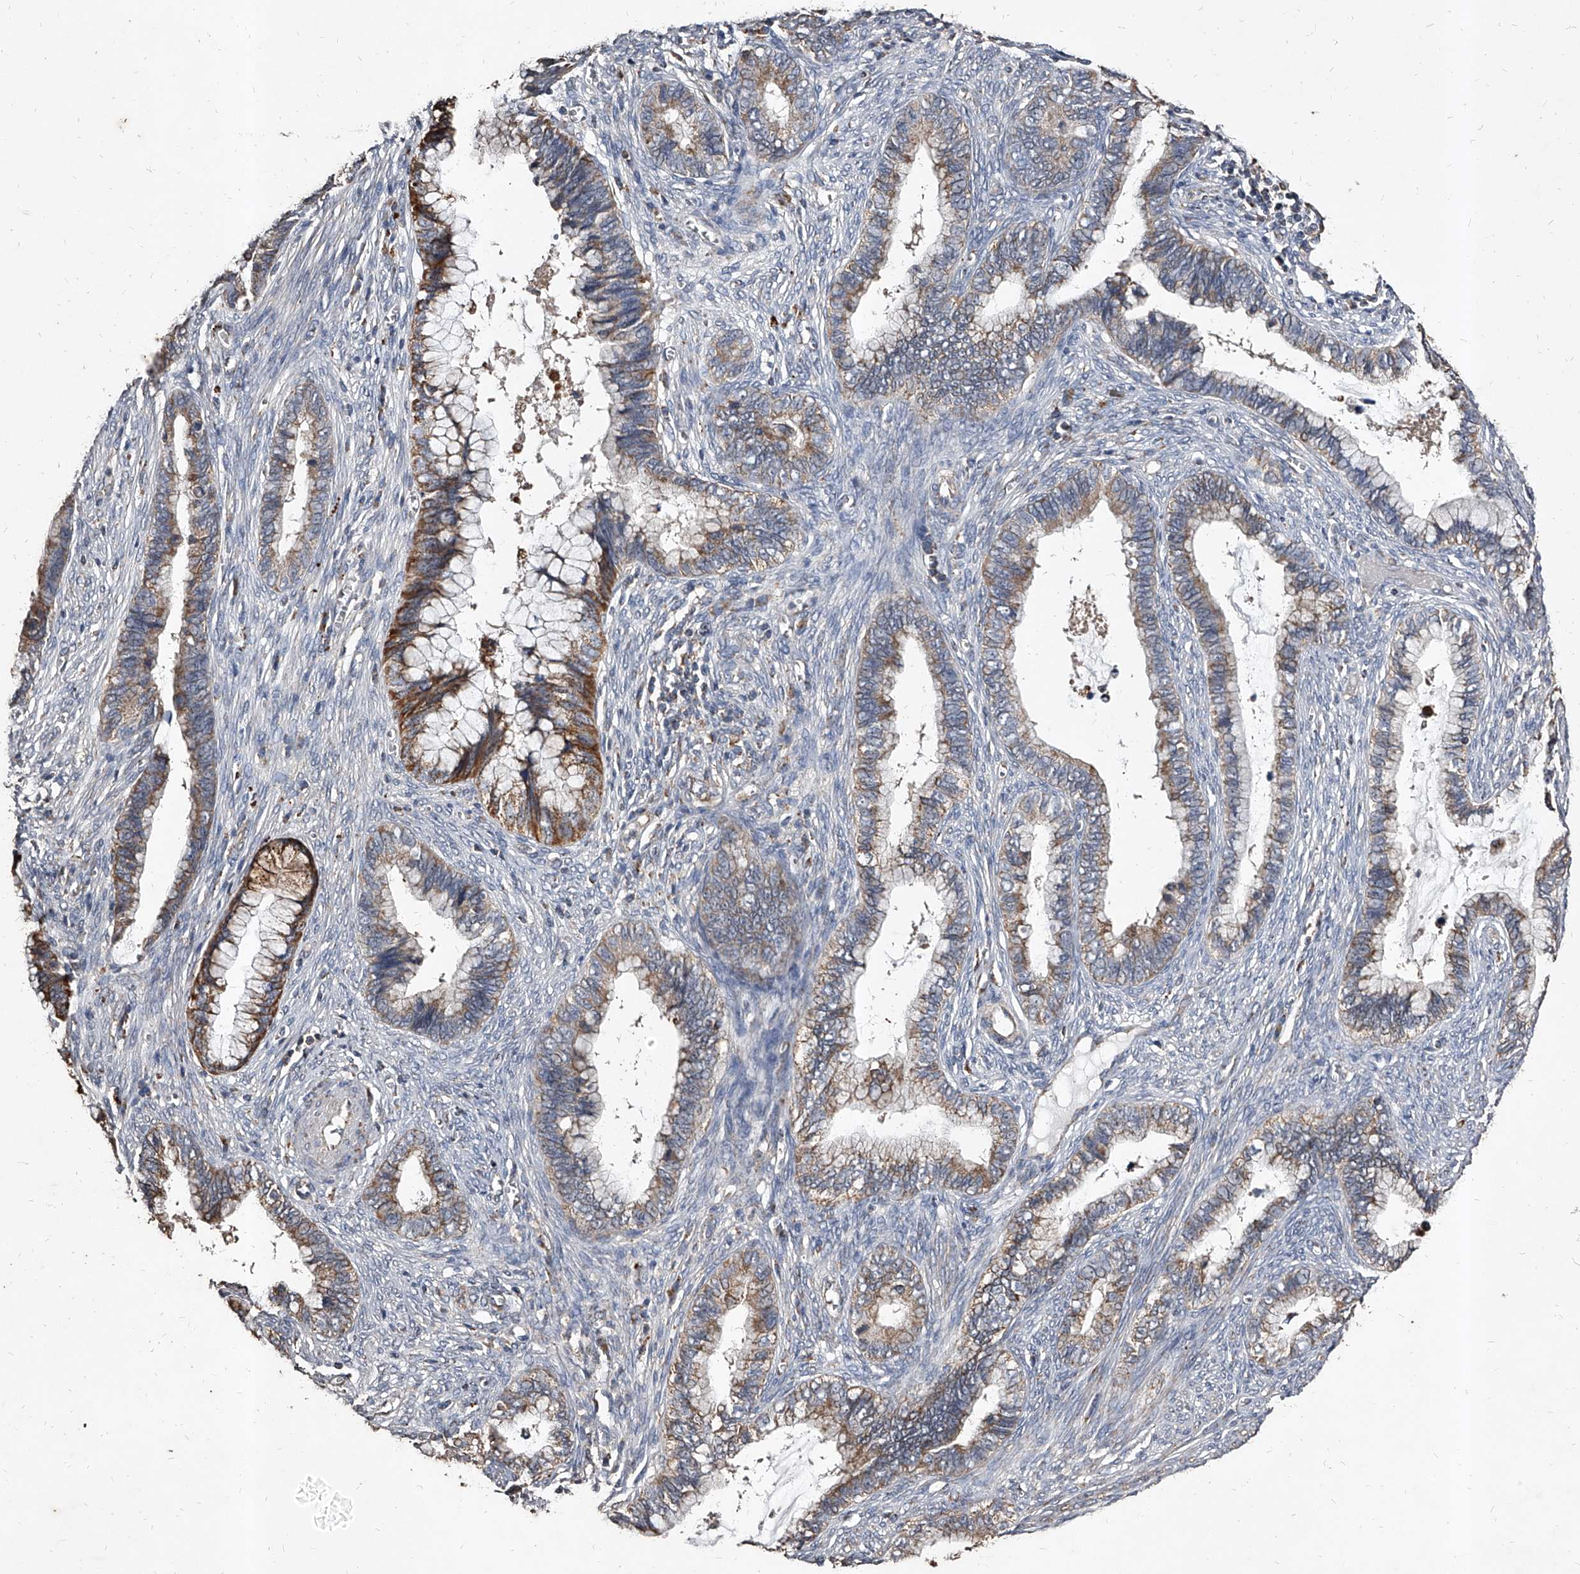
{"staining": {"intensity": "strong", "quantity": "25%-75%", "location": "cytoplasmic/membranous"}, "tissue": "cervical cancer", "cell_type": "Tumor cells", "image_type": "cancer", "snomed": [{"axis": "morphology", "description": "Adenocarcinoma, NOS"}, {"axis": "topography", "description": "Cervix"}], "caption": "Immunohistochemistry (IHC) image of neoplastic tissue: cervical cancer (adenocarcinoma) stained using immunohistochemistry (IHC) displays high levels of strong protein expression localized specifically in the cytoplasmic/membranous of tumor cells, appearing as a cytoplasmic/membranous brown color.", "gene": "GPR183", "patient": {"sex": "female", "age": 44}}